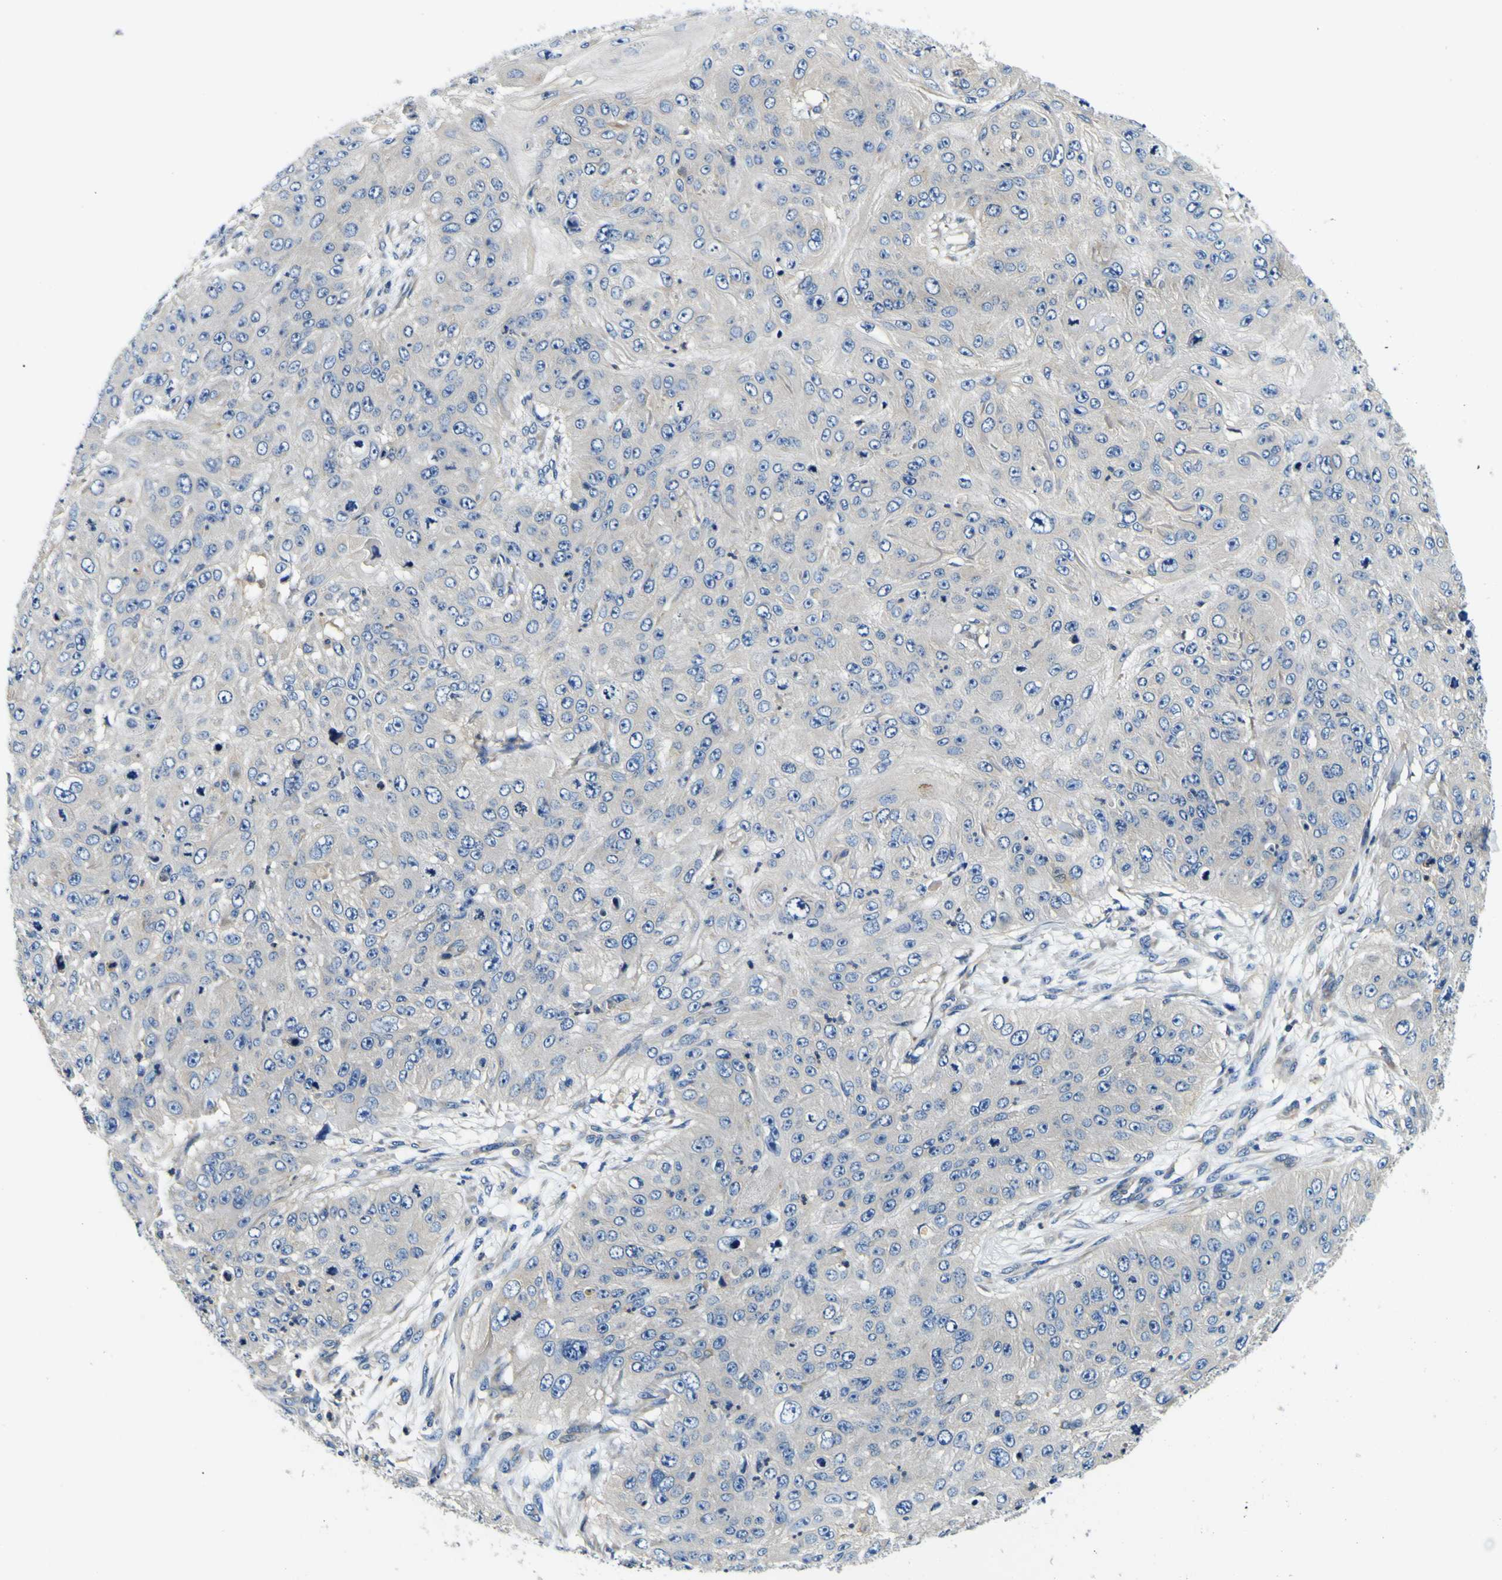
{"staining": {"intensity": "negative", "quantity": "none", "location": "none"}, "tissue": "skin cancer", "cell_type": "Tumor cells", "image_type": "cancer", "snomed": [{"axis": "morphology", "description": "Squamous cell carcinoma, NOS"}, {"axis": "topography", "description": "Skin"}], "caption": "Immunohistochemistry (IHC) micrograph of human skin cancer (squamous cell carcinoma) stained for a protein (brown), which demonstrates no positivity in tumor cells.", "gene": "CLSTN1", "patient": {"sex": "female", "age": 80}}